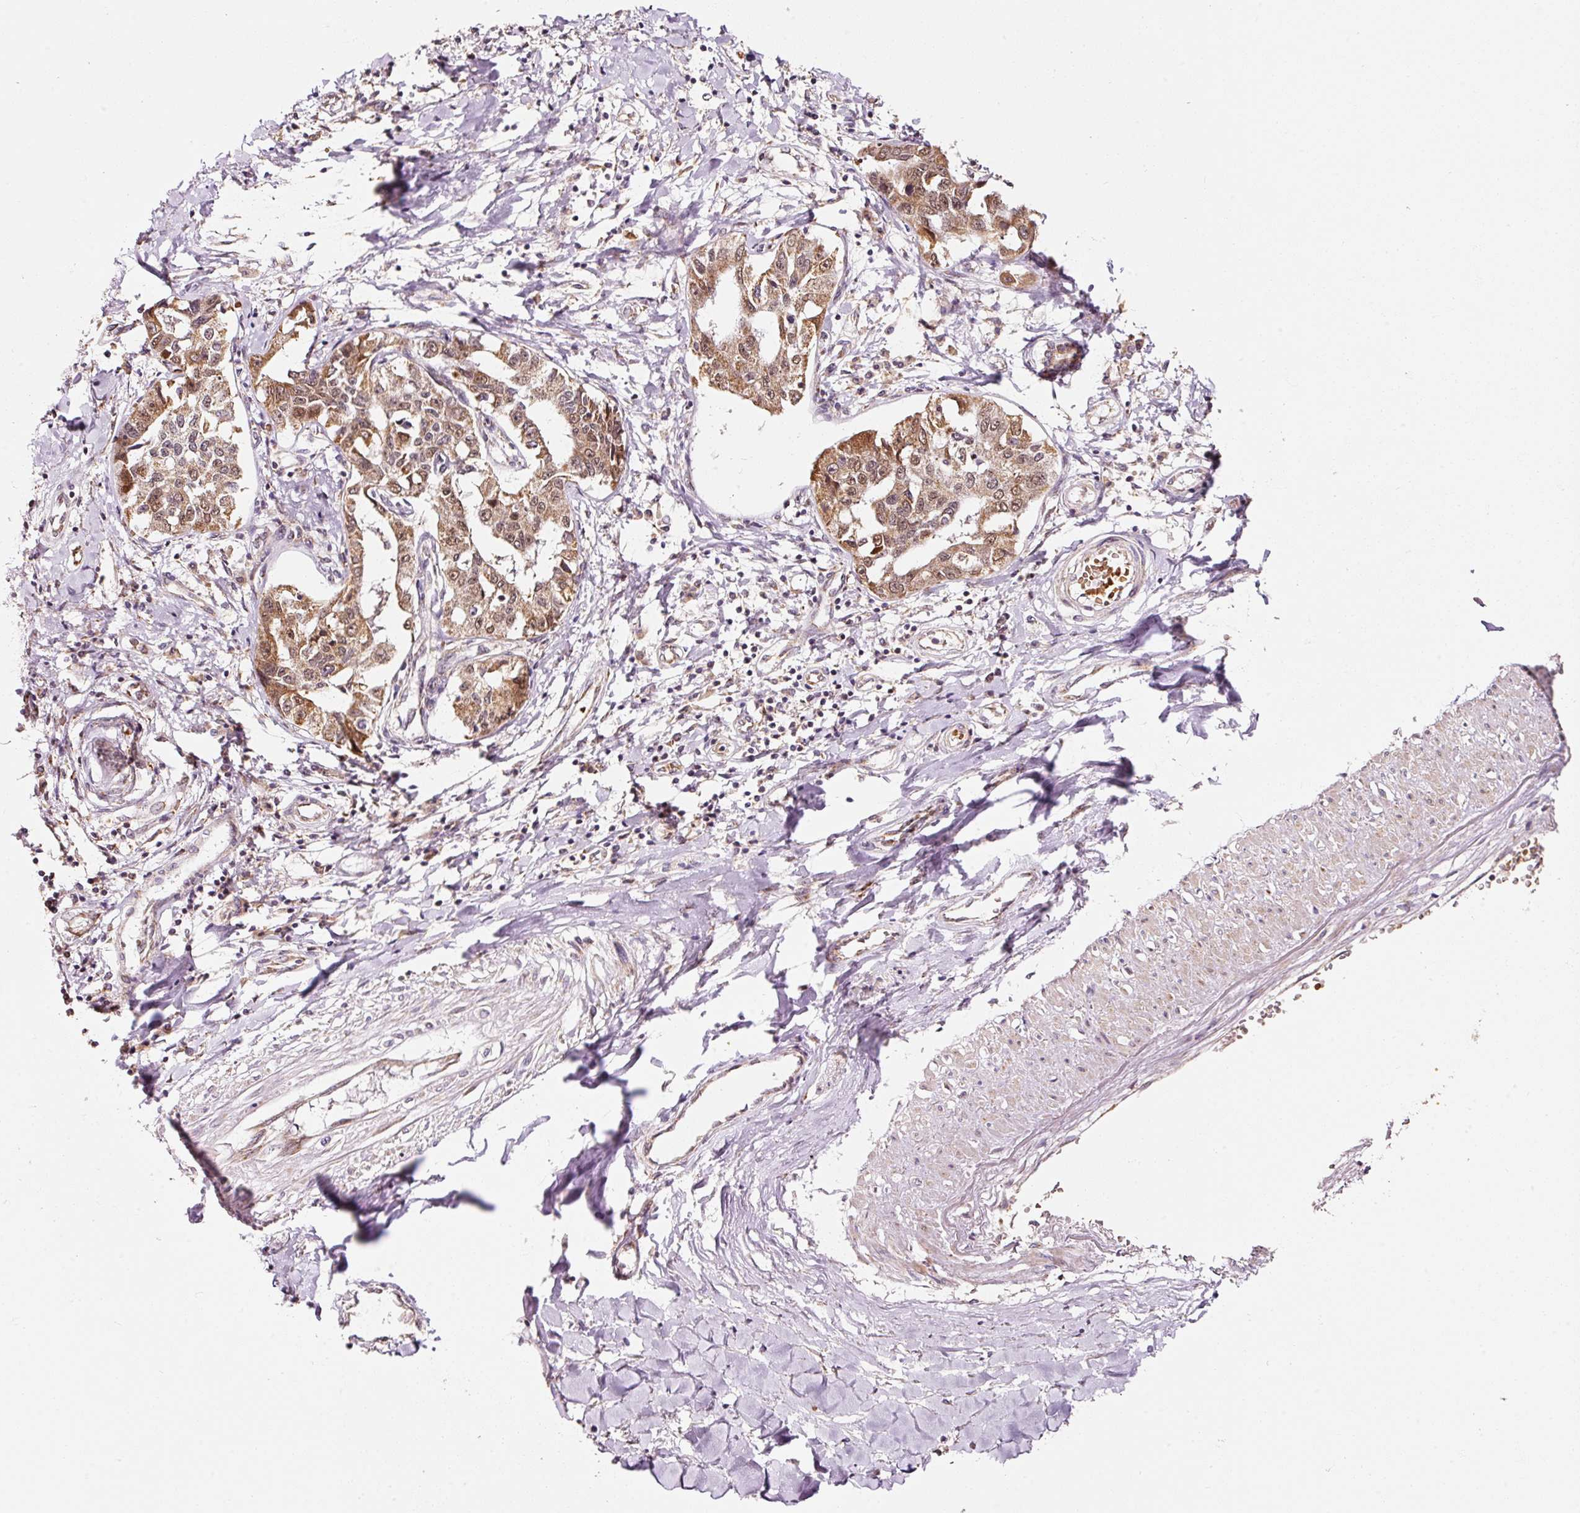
{"staining": {"intensity": "moderate", "quantity": ">75%", "location": "cytoplasmic/membranous,nuclear"}, "tissue": "liver cancer", "cell_type": "Tumor cells", "image_type": "cancer", "snomed": [{"axis": "morphology", "description": "Cholangiocarcinoma"}, {"axis": "topography", "description": "Liver"}], "caption": "Immunohistochemistry (IHC) photomicrograph of neoplastic tissue: cholangiocarcinoma (liver) stained using IHC demonstrates medium levels of moderate protein expression localized specifically in the cytoplasmic/membranous and nuclear of tumor cells, appearing as a cytoplasmic/membranous and nuclear brown color.", "gene": "ZNF460", "patient": {"sex": "male", "age": 59}}